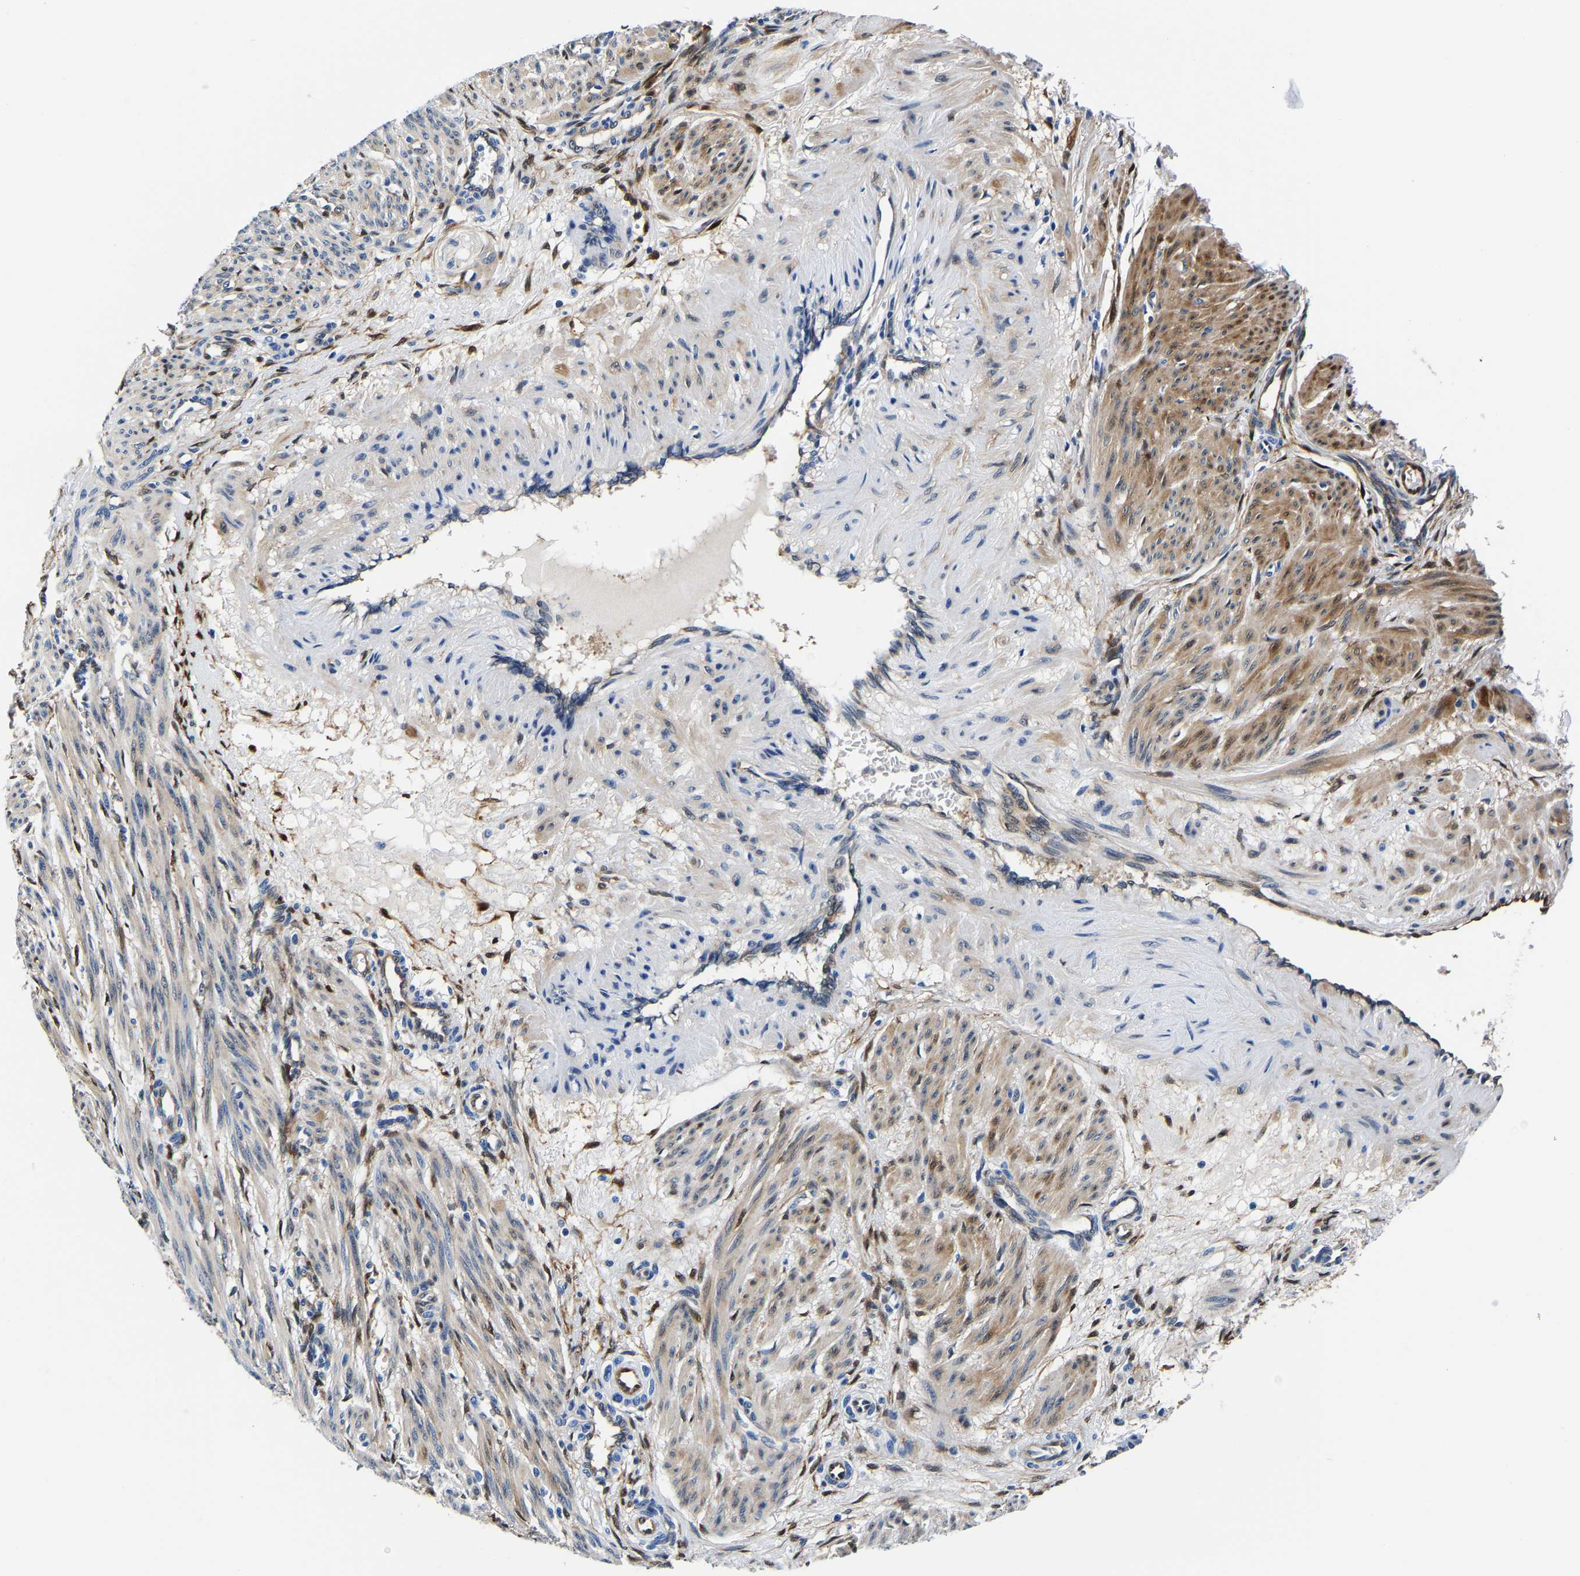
{"staining": {"intensity": "moderate", "quantity": "<25%", "location": "cytoplasmic/membranous"}, "tissue": "smooth muscle", "cell_type": "Smooth muscle cells", "image_type": "normal", "snomed": [{"axis": "morphology", "description": "Normal tissue, NOS"}, {"axis": "topography", "description": "Endometrium"}], "caption": "A low amount of moderate cytoplasmic/membranous expression is appreciated in approximately <25% of smooth muscle cells in normal smooth muscle. The protein is stained brown, and the nuclei are stained in blue (DAB (3,3'-diaminobenzidine) IHC with brightfield microscopy, high magnification).", "gene": "S100A13", "patient": {"sex": "female", "age": 33}}